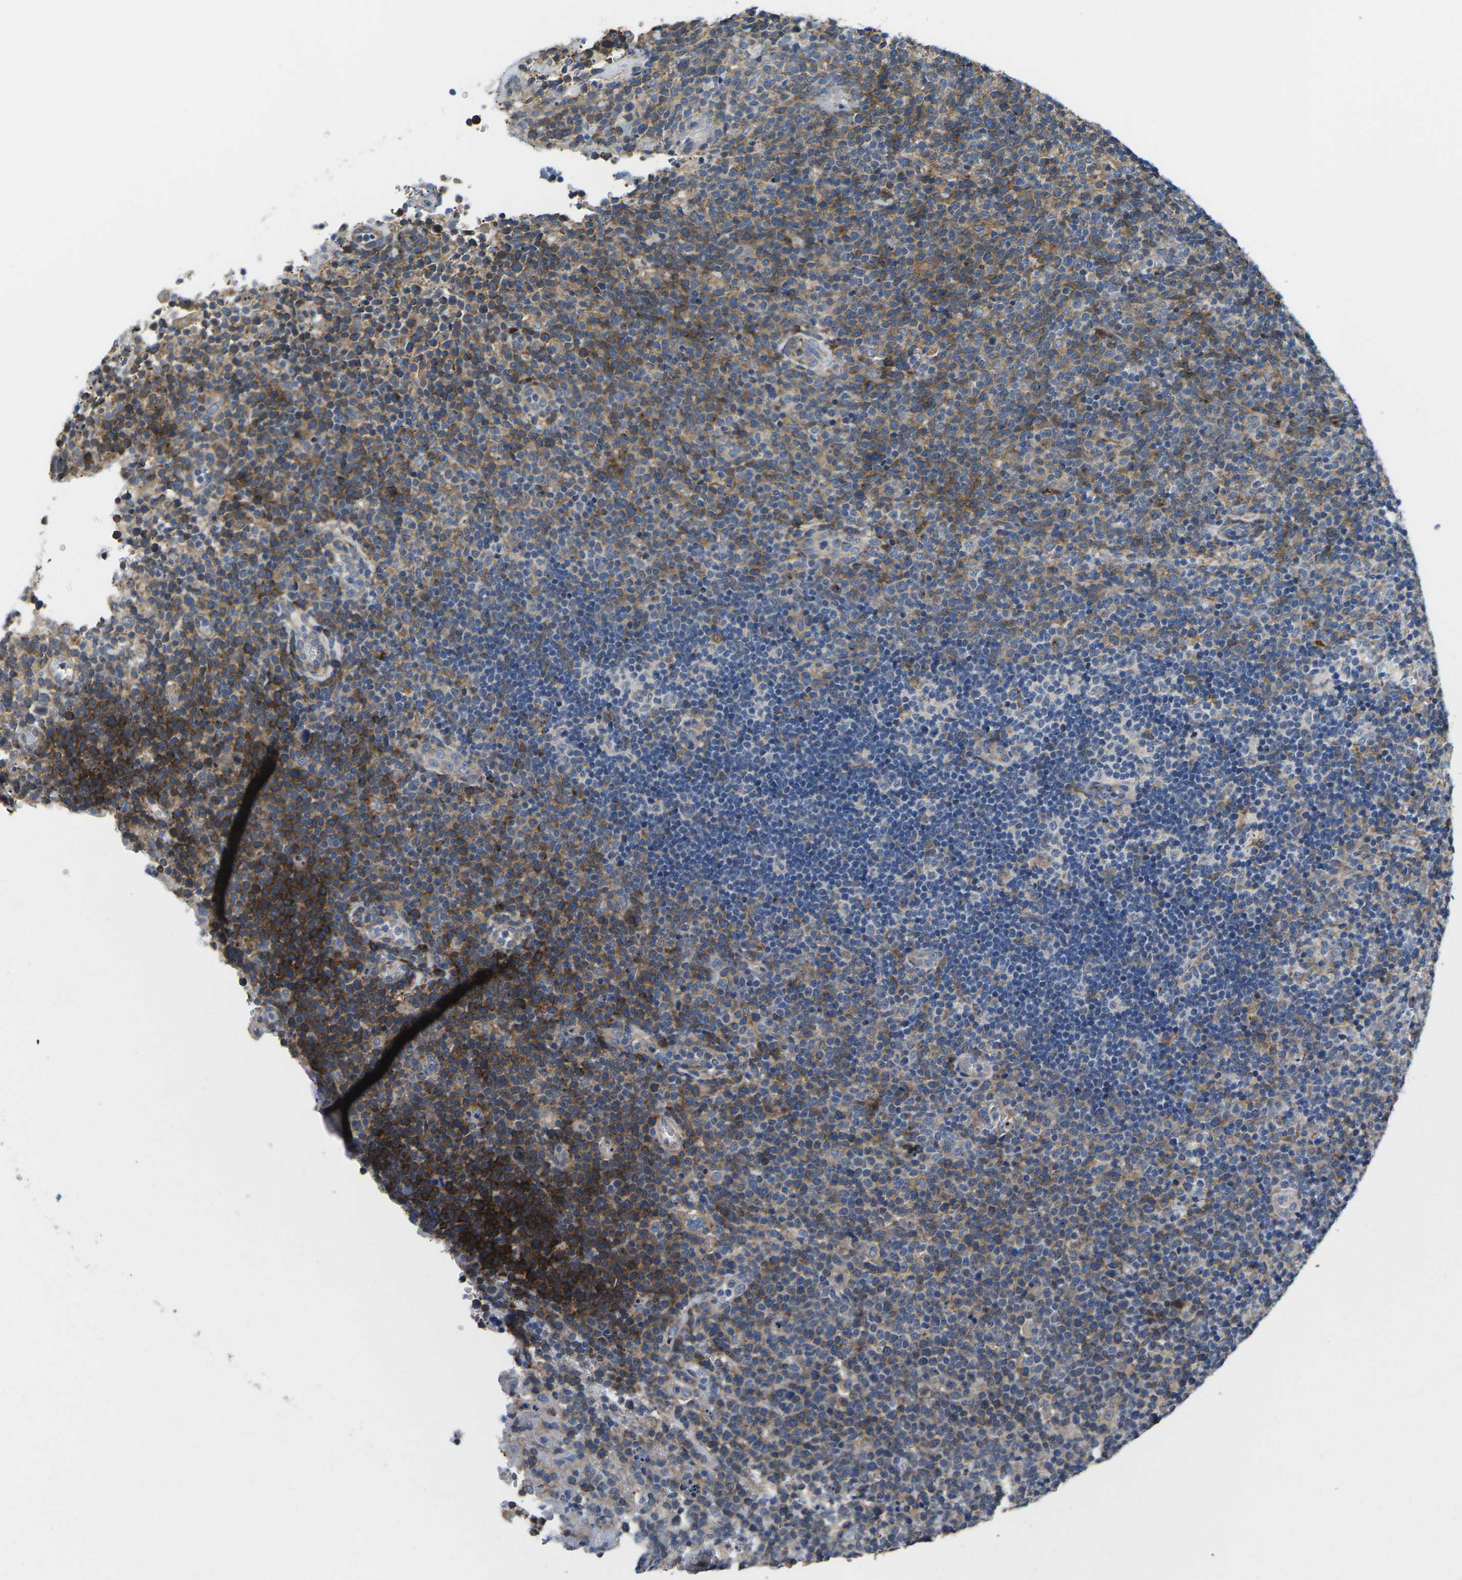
{"staining": {"intensity": "weak", "quantity": "25%-75%", "location": "cytoplasmic/membranous"}, "tissue": "lymphoma", "cell_type": "Tumor cells", "image_type": "cancer", "snomed": [{"axis": "morphology", "description": "Malignant lymphoma, non-Hodgkin's type, High grade"}, {"axis": "topography", "description": "Lymph node"}], "caption": "A high-resolution image shows immunohistochemistry staining of high-grade malignant lymphoma, non-Hodgkin's type, which reveals weak cytoplasmic/membranous staining in approximately 25%-75% of tumor cells.", "gene": "TMEFF2", "patient": {"sex": "male", "age": 61}}